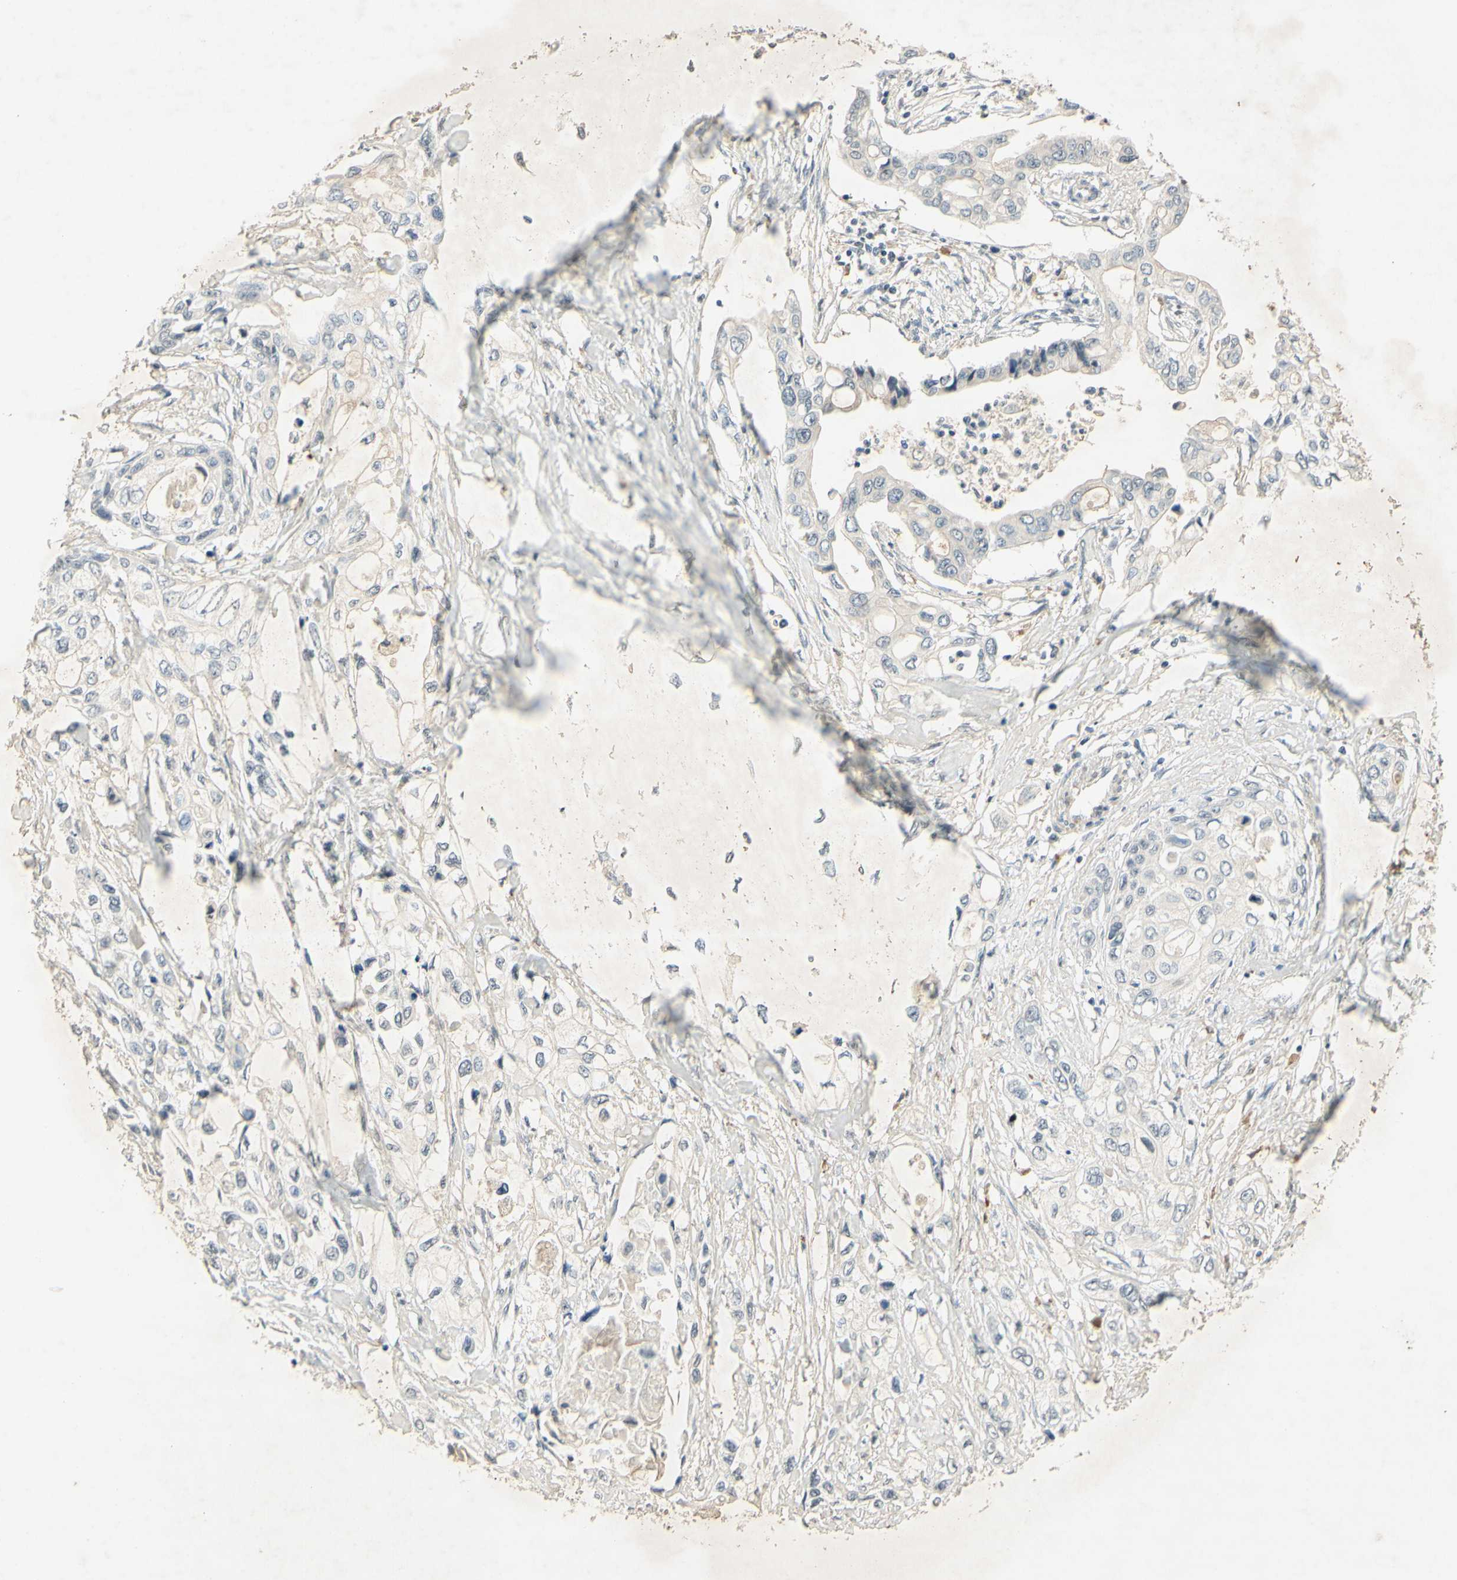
{"staining": {"intensity": "negative", "quantity": "none", "location": "none"}, "tissue": "pancreatic cancer", "cell_type": "Tumor cells", "image_type": "cancer", "snomed": [{"axis": "morphology", "description": "Adenocarcinoma, NOS"}, {"axis": "topography", "description": "Pancreas"}], "caption": "Histopathology image shows no significant protein staining in tumor cells of pancreatic cancer.", "gene": "GLI1", "patient": {"sex": "female", "age": 70}}